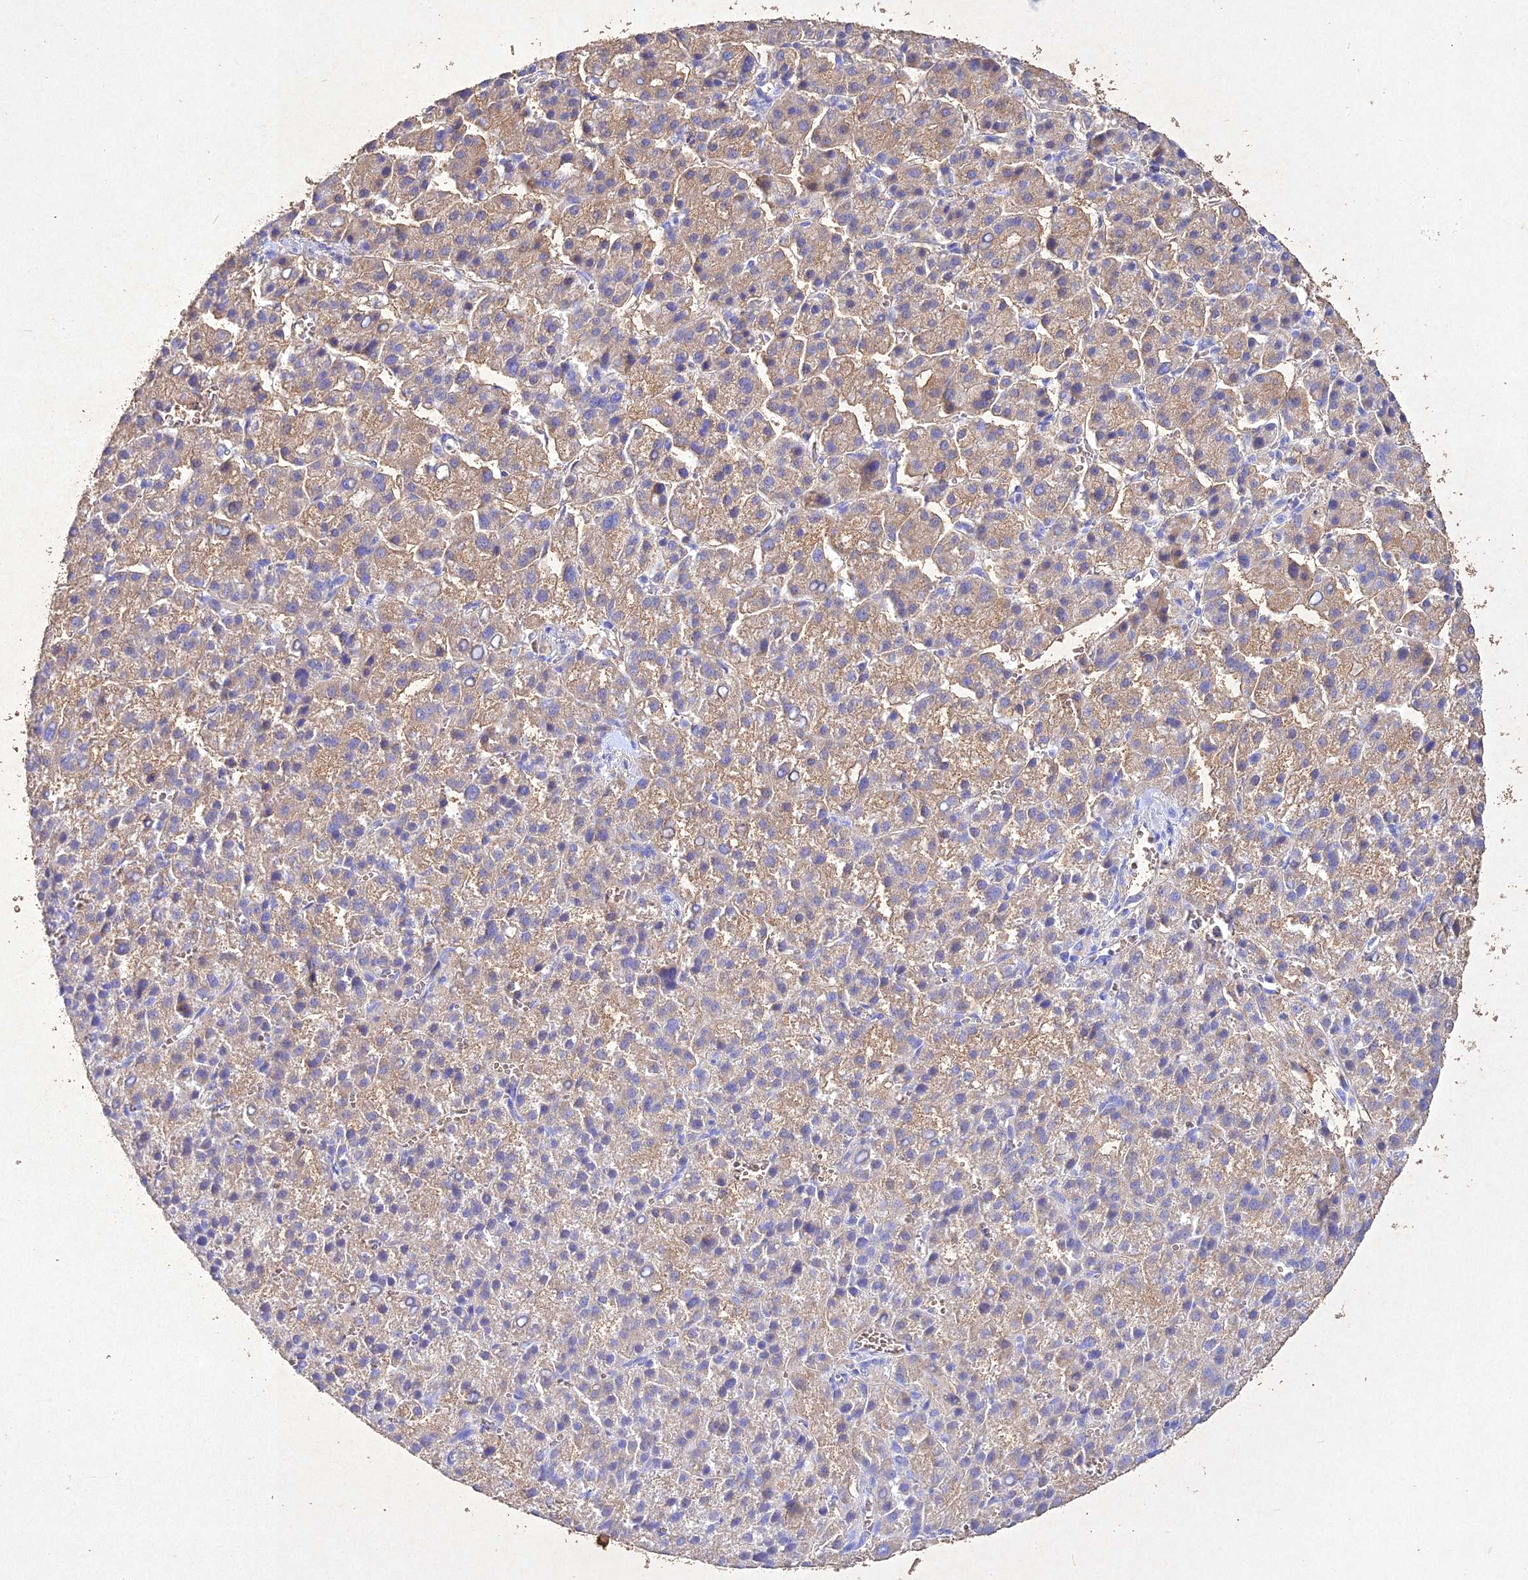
{"staining": {"intensity": "weak", "quantity": ">75%", "location": "cytoplasmic/membranous"}, "tissue": "liver cancer", "cell_type": "Tumor cells", "image_type": "cancer", "snomed": [{"axis": "morphology", "description": "Carcinoma, Hepatocellular, NOS"}, {"axis": "topography", "description": "Liver"}], "caption": "Immunohistochemistry of liver cancer (hepatocellular carcinoma) reveals low levels of weak cytoplasmic/membranous expression in about >75% of tumor cells.", "gene": "NDUFV1", "patient": {"sex": "female", "age": 58}}